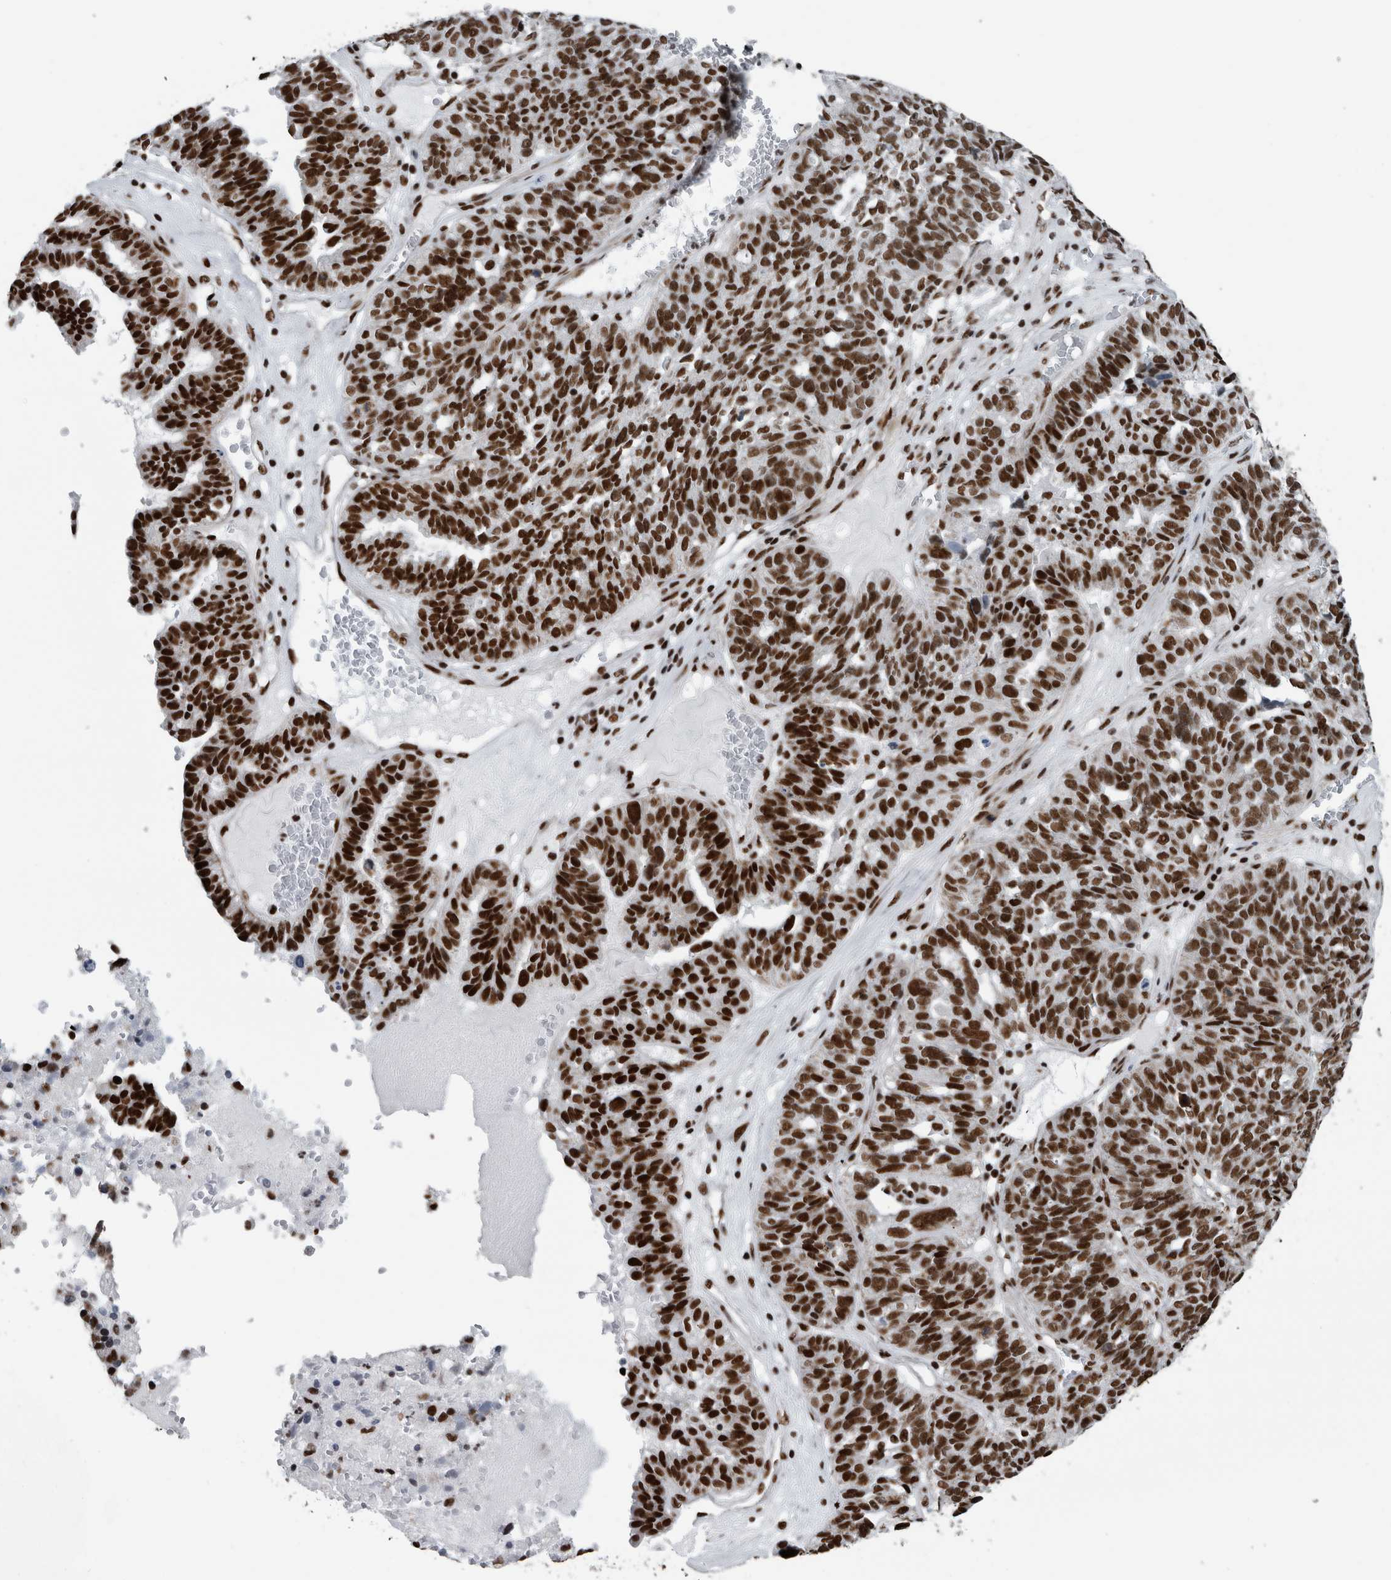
{"staining": {"intensity": "strong", "quantity": ">75%", "location": "nuclear"}, "tissue": "ovarian cancer", "cell_type": "Tumor cells", "image_type": "cancer", "snomed": [{"axis": "morphology", "description": "Cystadenocarcinoma, serous, NOS"}, {"axis": "topography", "description": "Ovary"}], "caption": "Protein staining of ovarian cancer tissue reveals strong nuclear staining in approximately >75% of tumor cells. (DAB IHC with brightfield microscopy, high magnification).", "gene": "DNMT3A", "patient": {"sex": "female", "age": 59}}